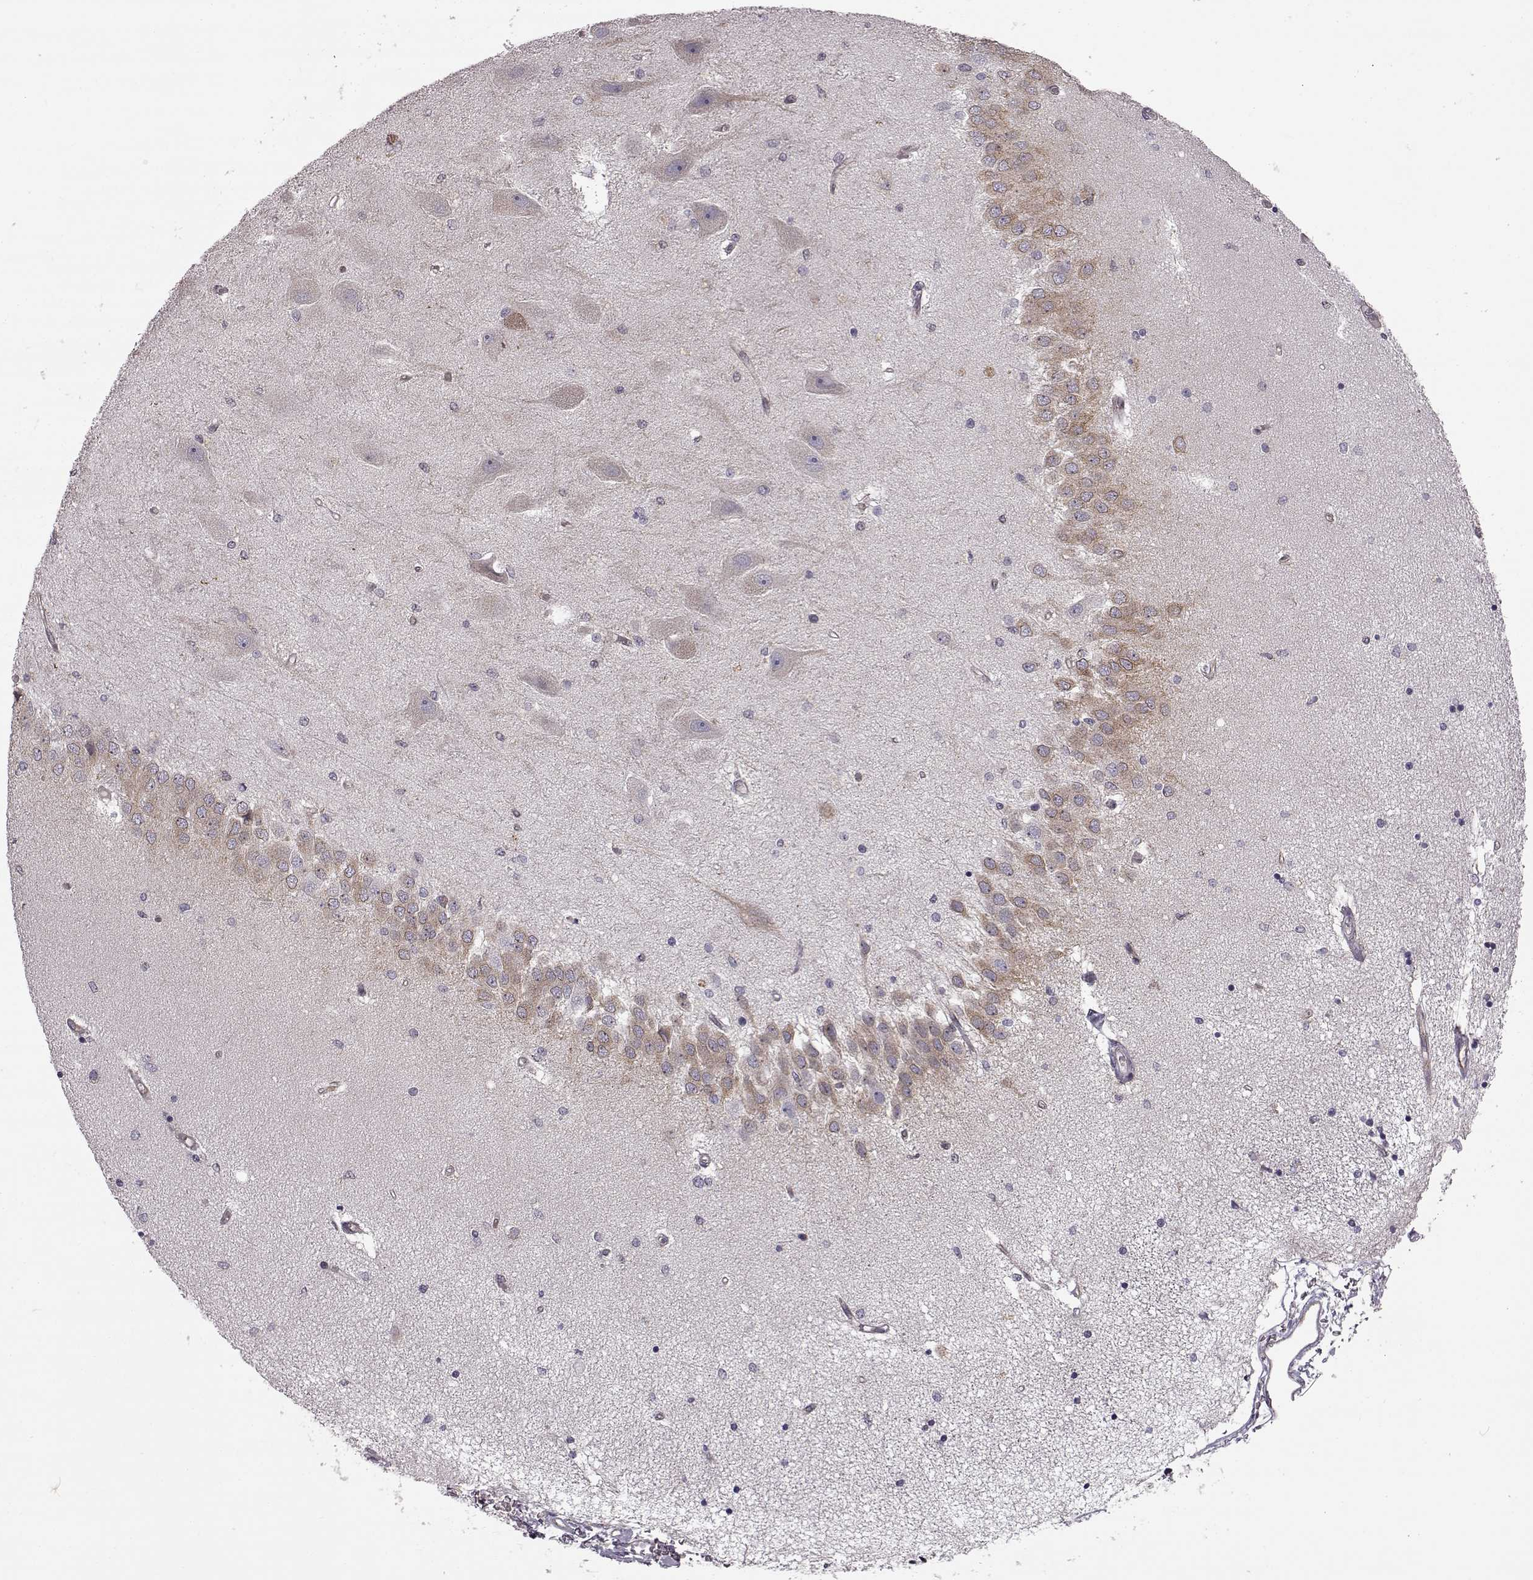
{"staining": {"intensity": "negative", "quantity": "none", "location": "none"}, "tissue": "hippocampus", "cell_type": "Glial cells", "image_type": "normal", "snomed": [{"axis": "morphology", "description": "Normal tissue, NOS"}, {"axis": "topography", "description": "Hippocampus"}], "caption": "Hippocampus was stained to show a protein in brown. There is no significant positivity in glial cells. The staining was performed using DAB (3,3'-diaminobenzidine) to visualize the protein expression in brown, while the nuclei were stained in blue with hematoxylin (Magnification: 20x).", "gene": "B3GNT6", "patient": {"sex": "female", "age": 54}}